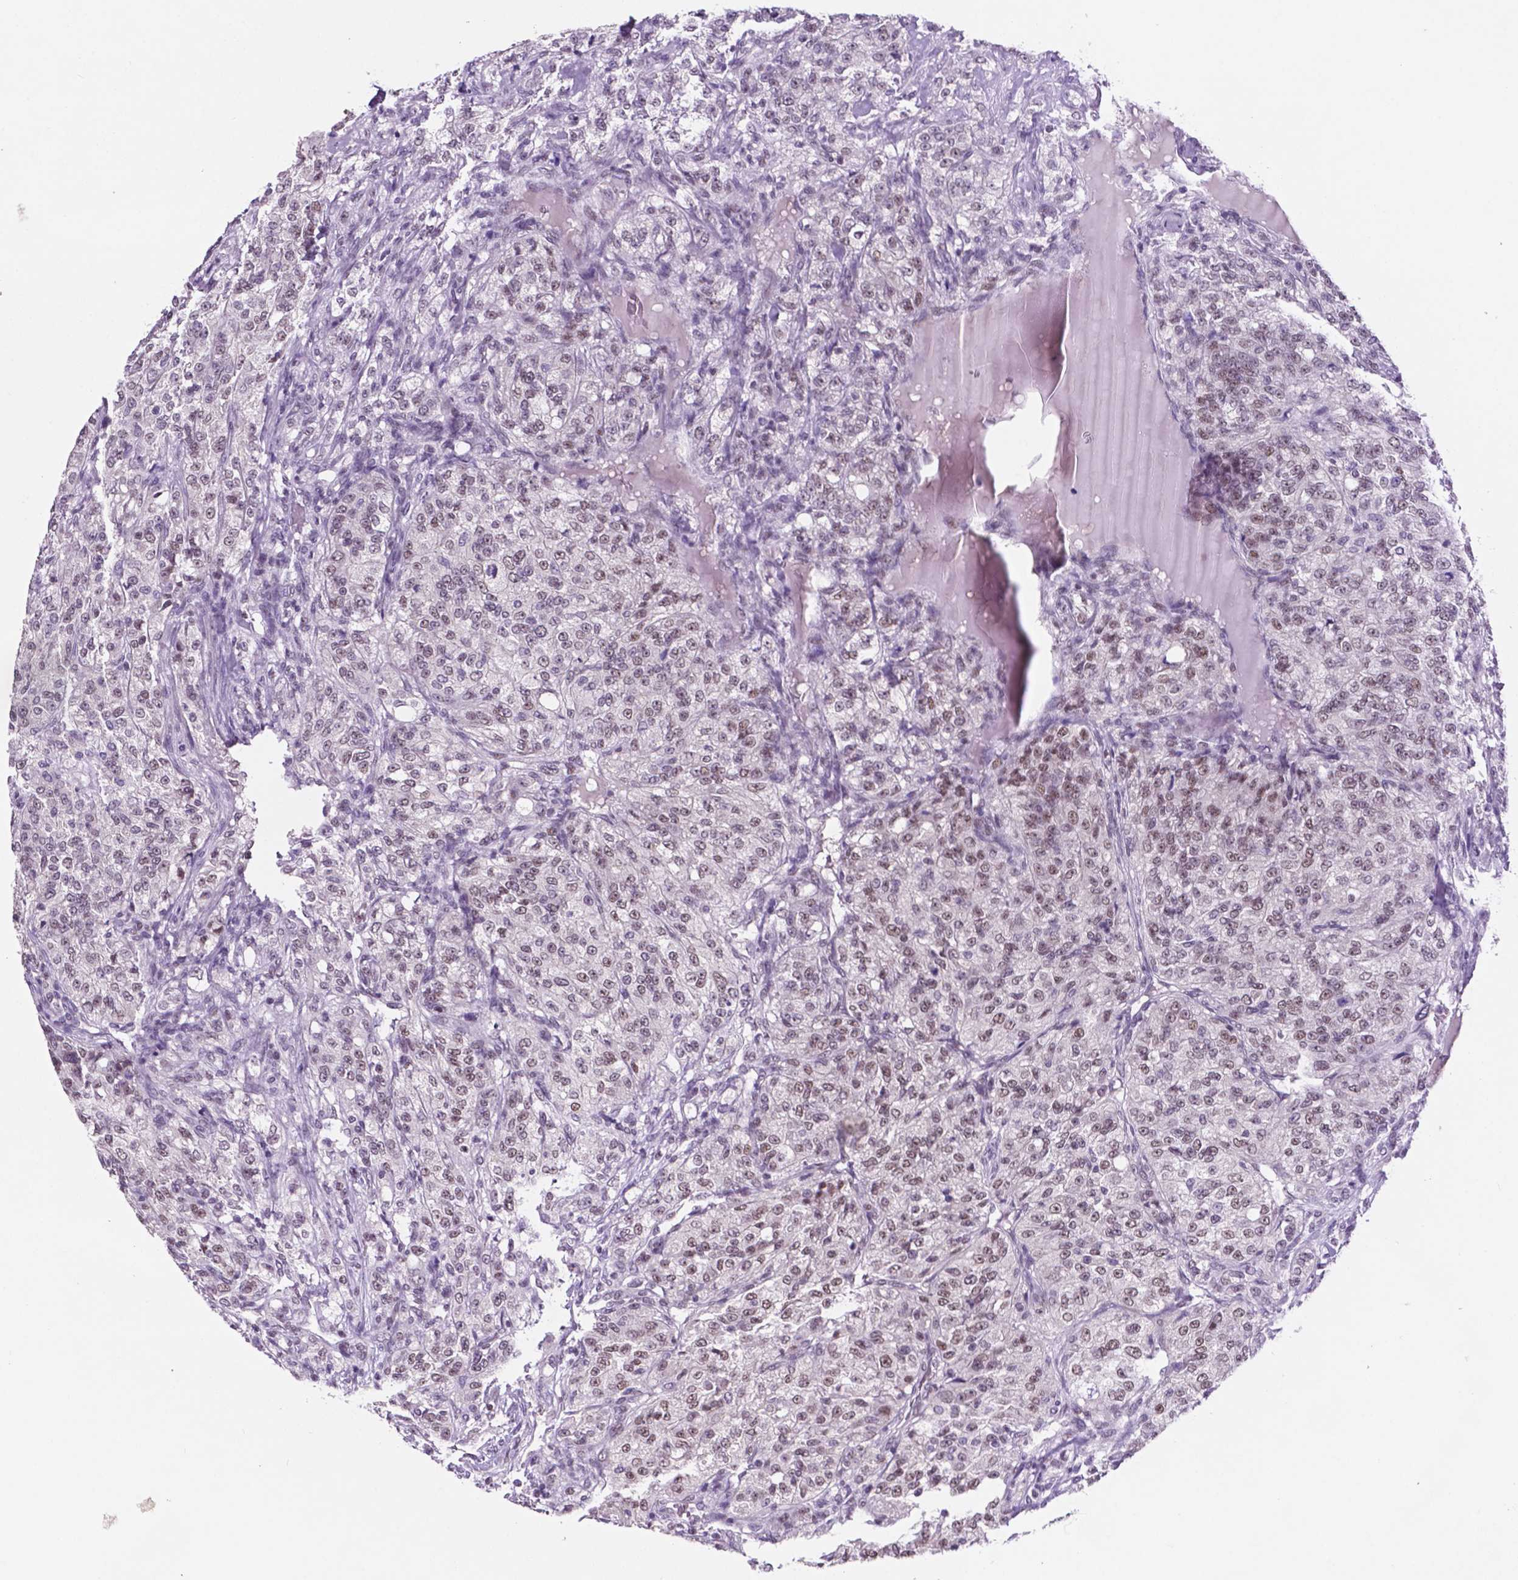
{"staining": {"intensity": "moderate", "quantity": "25%-75%", "location": "nuclear"}, "tissue": "renal cancer", "cell_type": "Tumor cells", "image_type": "cancer", "snomed": [{"axis": "morphology", "description": "Adenocarcinoma, NOS"}, {"axis": "topography", "description": "Kidney"}], "caption": "A brown stain labels moderate nuclear positivity of a protein in renal adenocarcinoma tumor cells.", "gene": "NCOR1", "patient": {"sex": "female", "age": 63}}